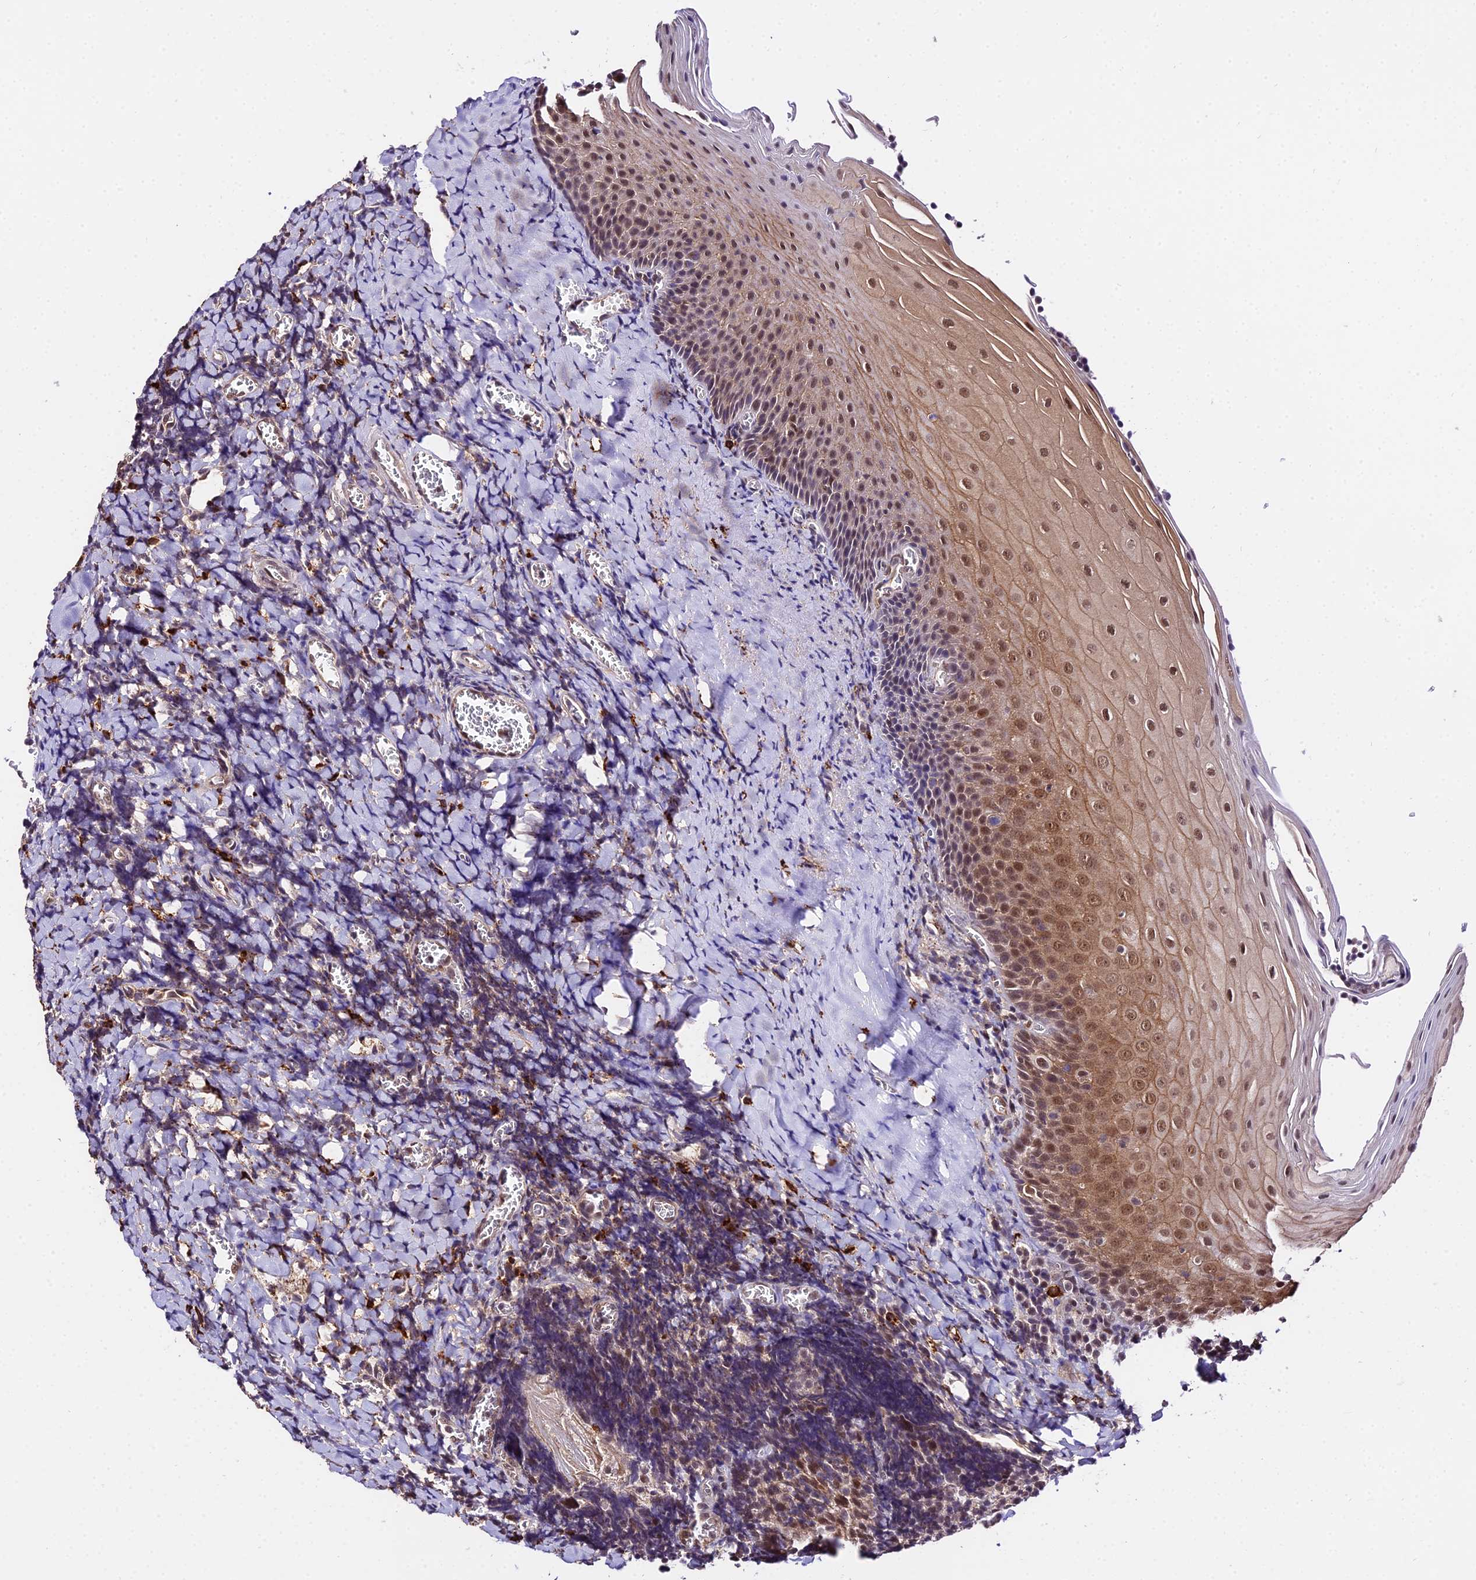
{"staining": {"intensity": "moderate", "quantity": "<25%", "location": "nuclear"}, "tissue": "tonsil", "cell_type": "Germinal center cells", "image_type": "normal", "snomed": [{"axis": "morphology", "description": "Normal tissue, NOS"}, {"axis": "topography", "description": "Tonsil"}], "caption": "IHC staining of benign tonsil, which reveals low levels of moderate nuclear expression in approximately <25% of germinal center cells indicating moderate nuclear protein expression. The staining was performed using DAB (brown) for protein detection and nuclei were counterstained in hematoxylin (blue).", "gene": "POLR2I", "patient": {"sex": "male", "age": 27}}